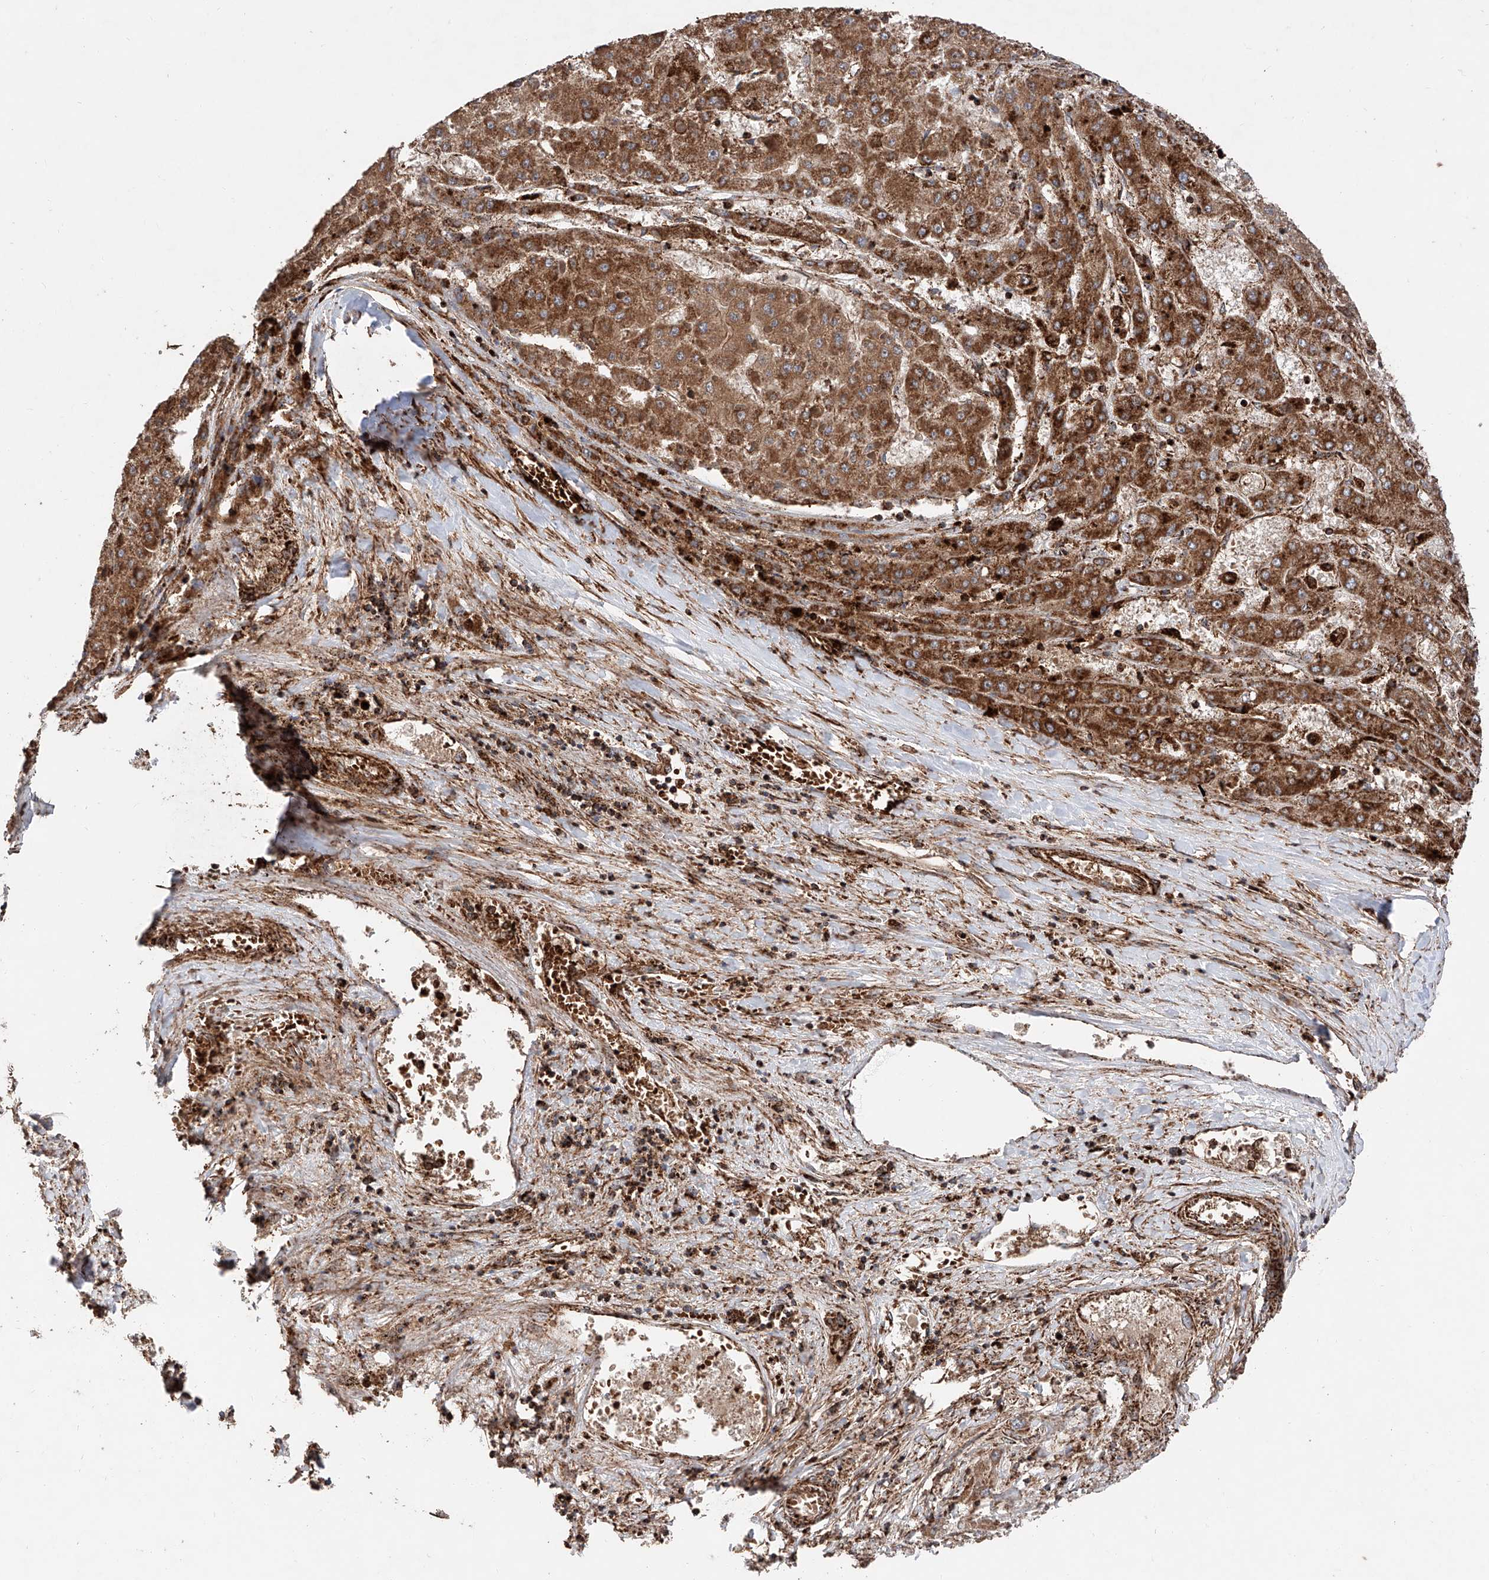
{"staining": {"intensity": "moderate", "quantity": ">75%", "location": "cytoplasmic/membranous"}, "tissue": "liver cancer", "cell_type": "Tumor cells", "image_type": "cancer", "snomed": [{"axis": "morphology", "description": "Carcinoma, Hepatocellular, NOS"}, {"axis": "topography", "description": "Liver"}], "caption": "Liver cancer stained for a protein (brown) displays moderate cytoplasmic/membranous positive positivity in about >75% of tumor cells.", "gene": "PISD", "patient": {"sex": "female", "age": 73}}